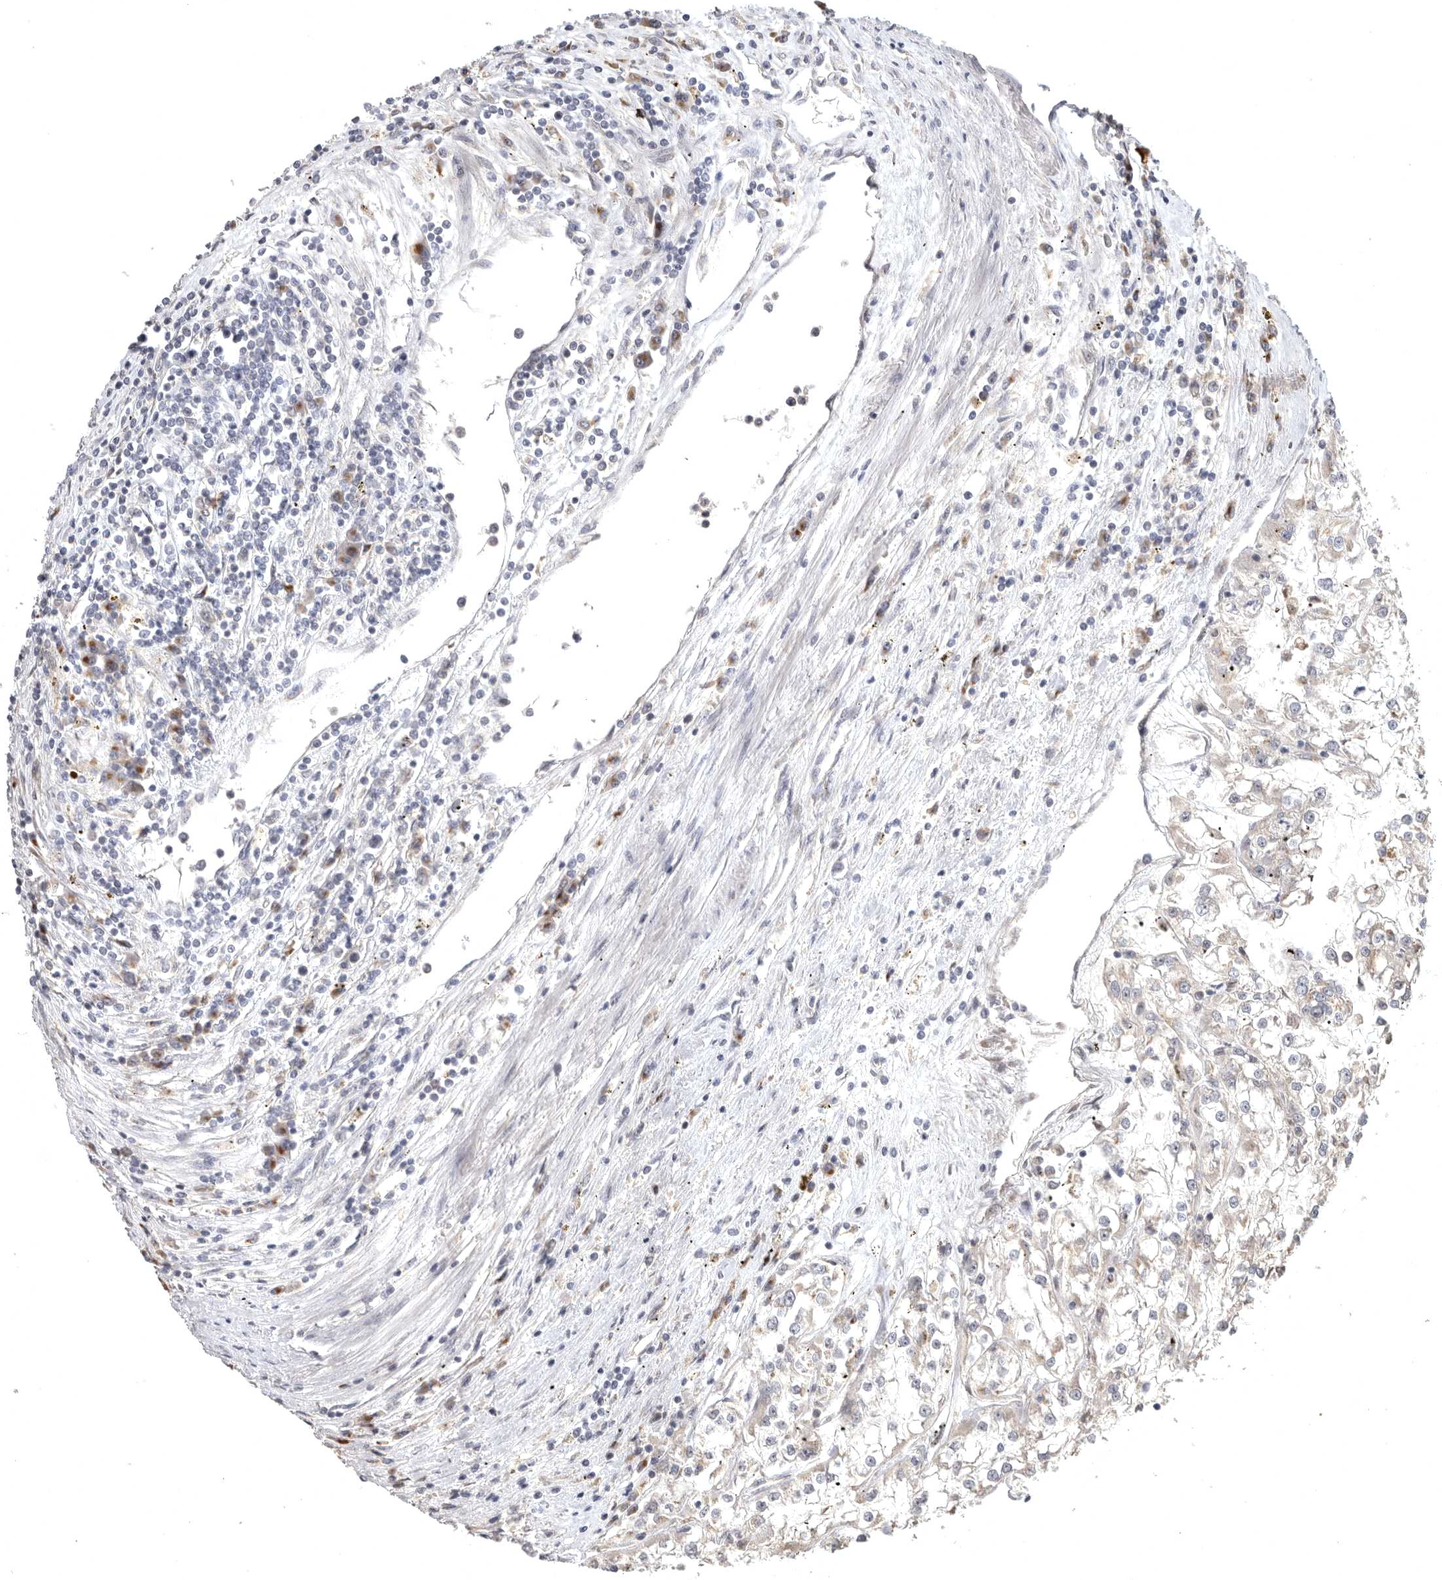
{"staining": {"intensity": "negative", "quantity": "none", "location": "none"}, "tissue": "renal cancer", "cell_type": "Tumor cells", "image_type": "cancer", "snomed": [{"axis": "morphology", "description": "Adenocarcinoma, NOS"}, {"axis": "topography", "description": "Kidney"}], "caption": "The image exhibits no significant positivity in tumor cells of renal cancer (adenocarcinoma). (DAB (3,3'-diaminobenzidine) IHC, high magnification).", "gene": "MAN2A1", "patient": {"sex": "female", "age": 52}}